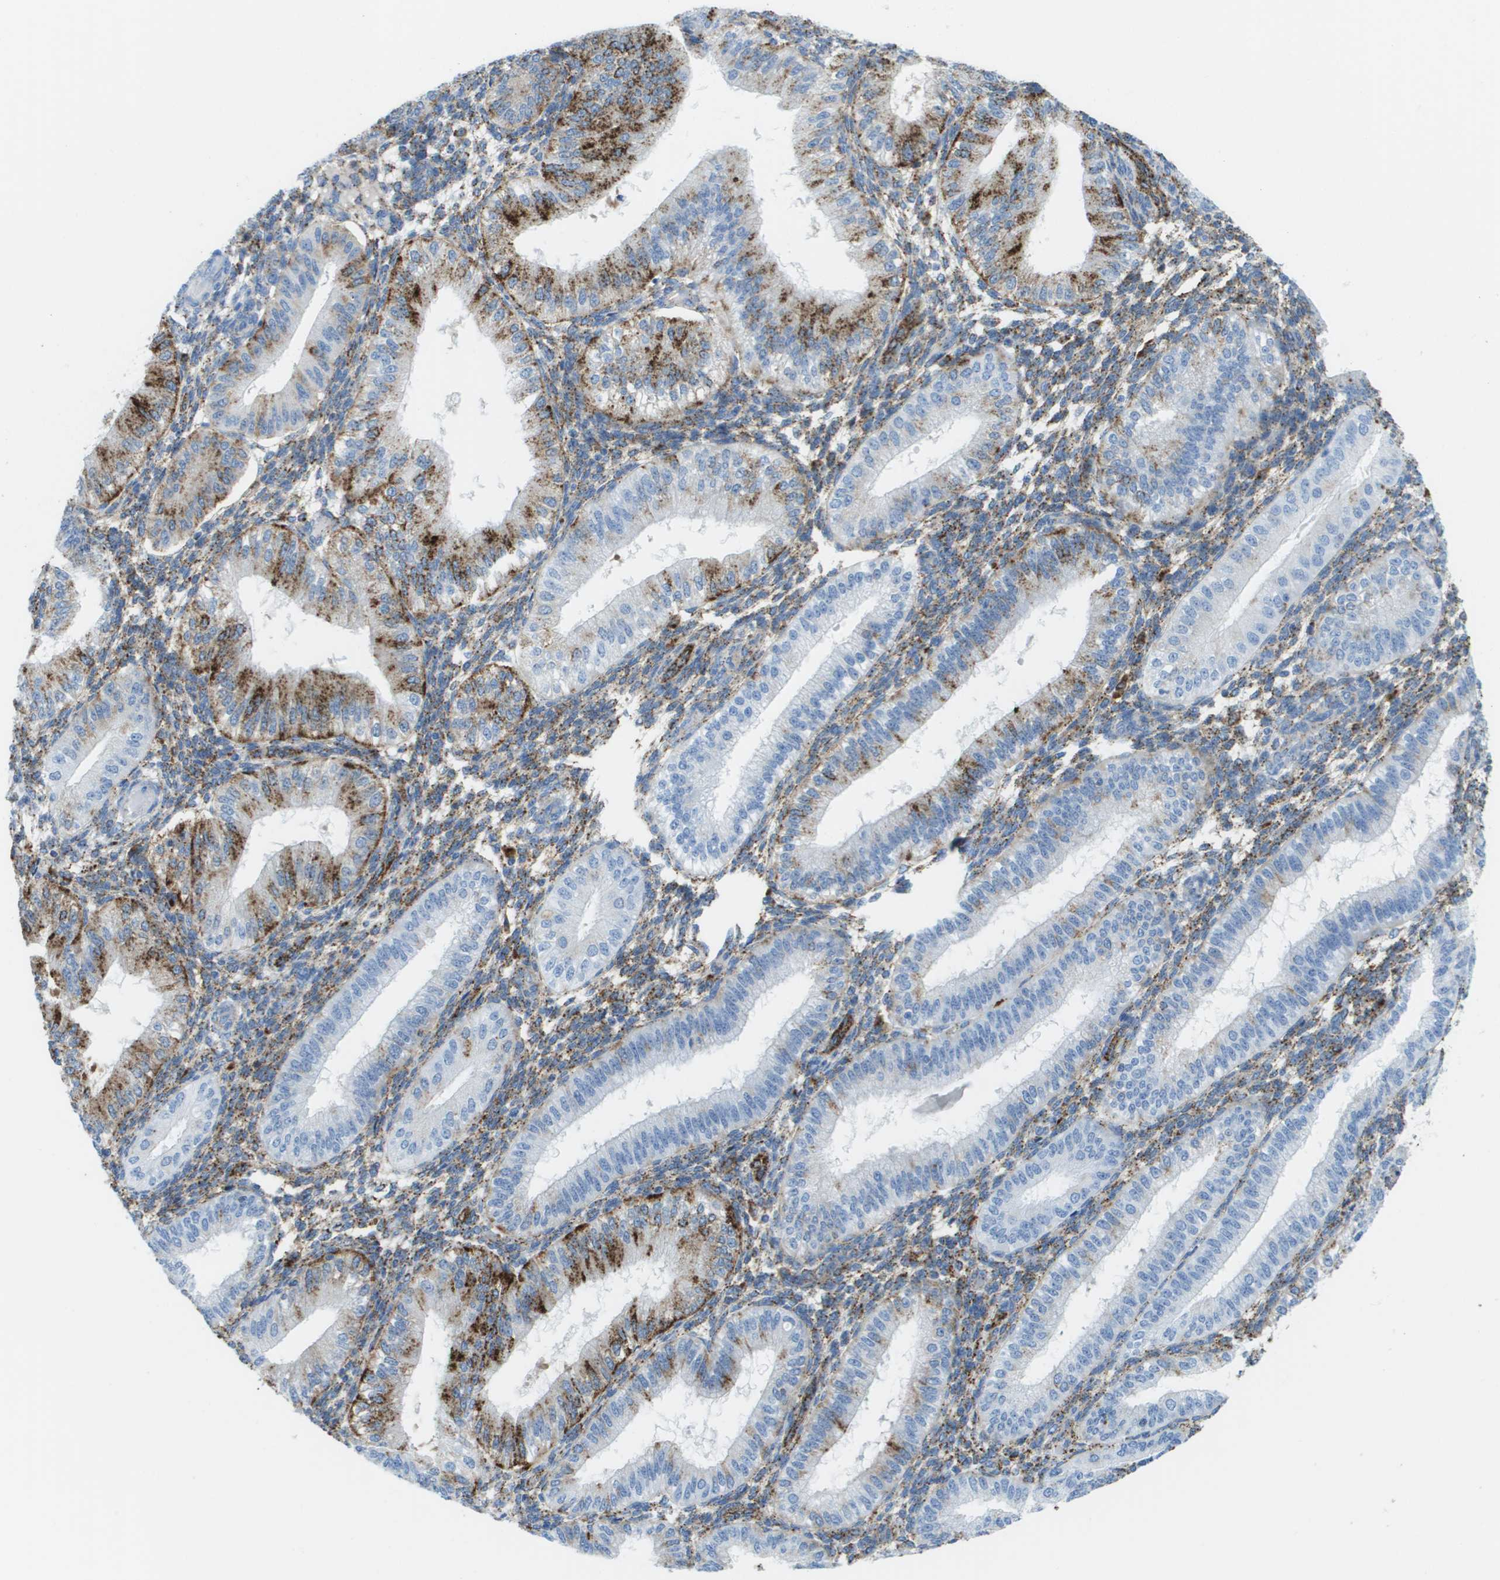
{"staining": {"intensity": "moderate", "quantity": "25%-75%", "location": "cytoplasmic/membranous"}, "tissue": "endometrium", "cell_type": "Cells in endometrial stroma", "image_type": "normal", "snomed": [{"axis": "morphology", "description": "Normal tissue, NOS"}, {"axis": "topography", "description": "Endometrium"}], "caption": "Brown immunohistochemical staining in unremarkable human endometrium demonstrates moderate cytoplasmic/membranous staining in approximately 25%-75% of cells in endometrial stroma.", "gene": "PRCP", "patient": {"sex": "female", "age": 39}}